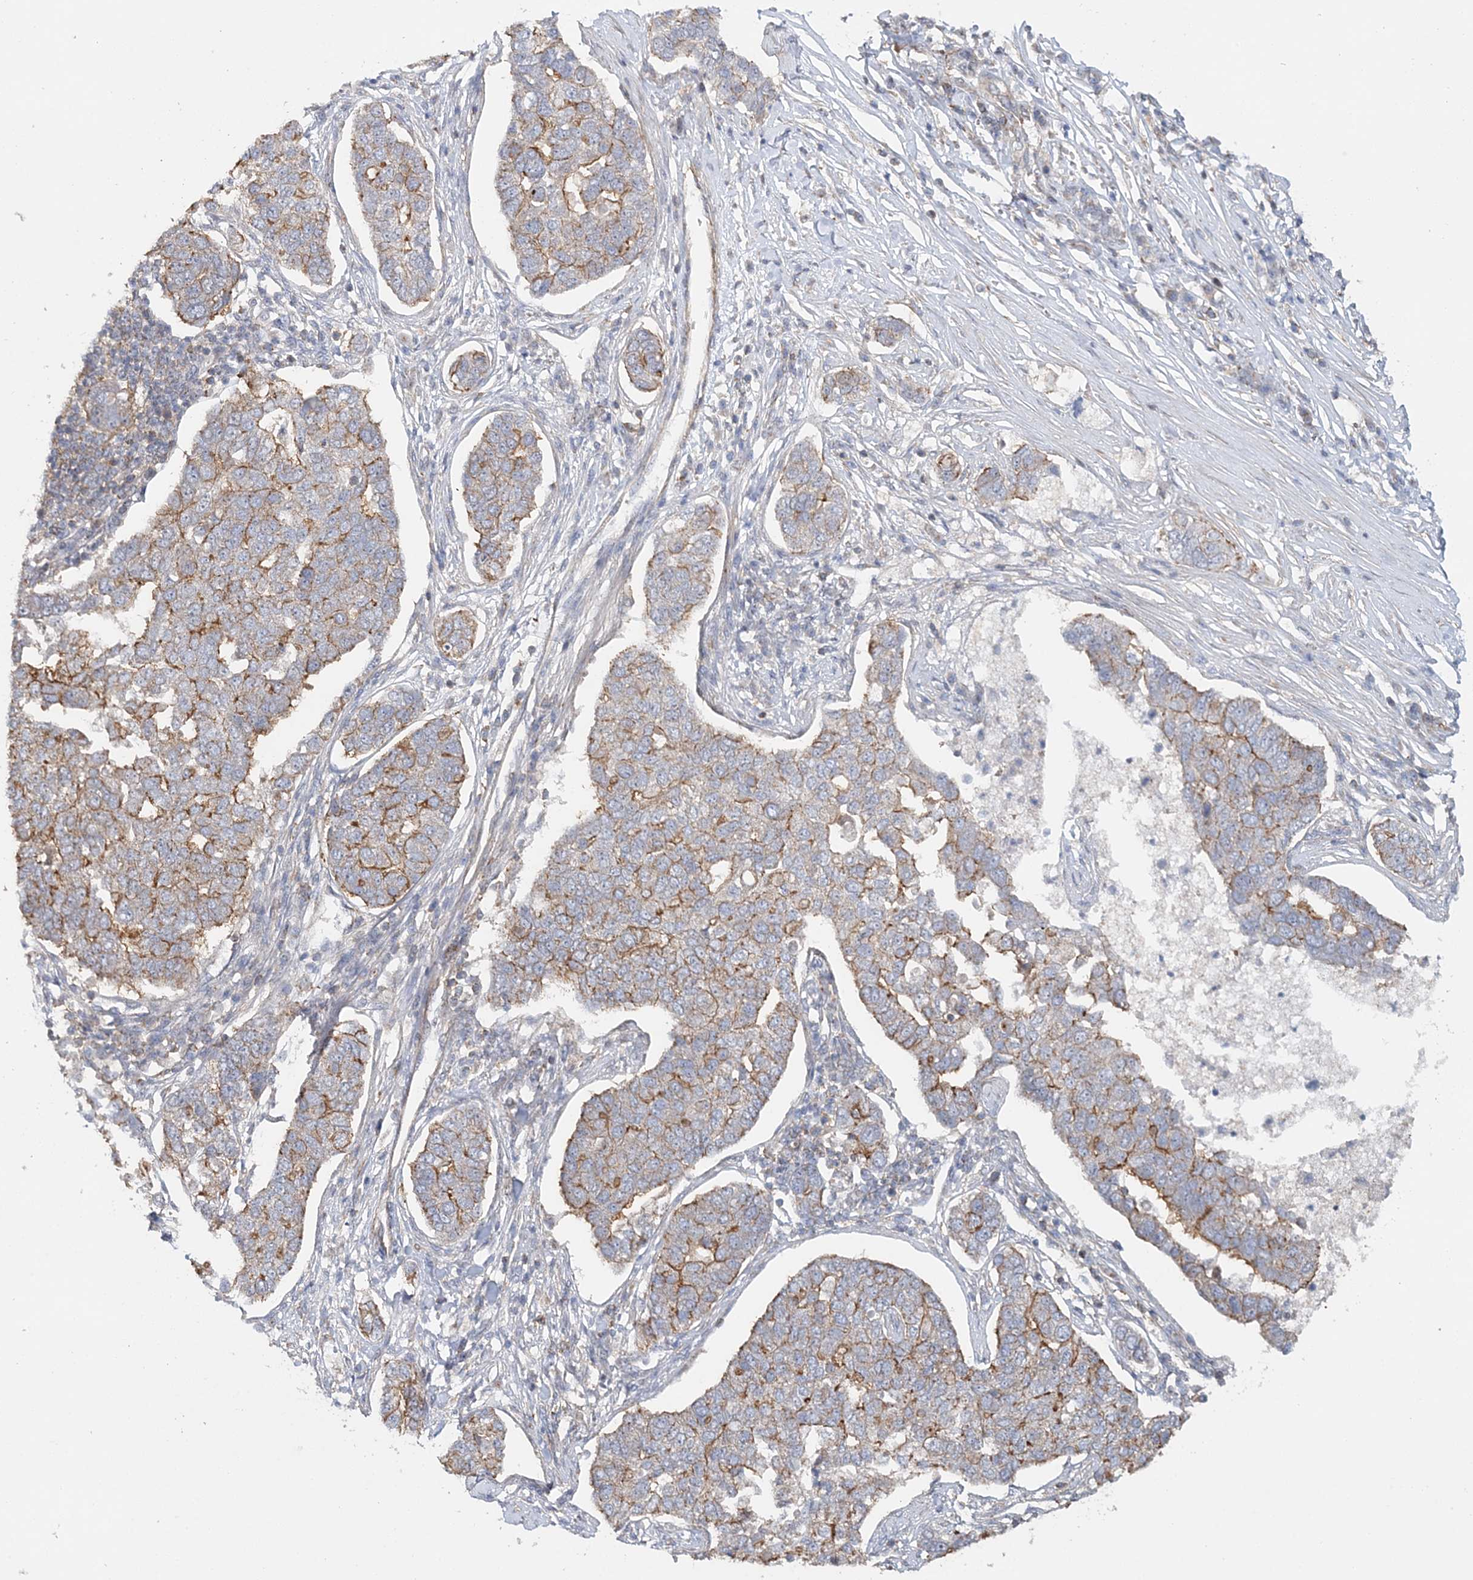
{"staining": {"intensity": "moderate", "quantity": "25%-75%", "location": "cytoplasmic/membranous"}, "tissue": "pancreatic cancer", "cell_type": "Tumor cells", "image_type": "cancer", "snomed": [{"axis": "morphology", "description": "Adenocarcinoma, NOS"}, {"axis": "topography", "description": "Pancreas"}], "caption": "This micrograph demonstrates immunohistochemistry (IHC) staining of human pancreatic cancer (adenocarcinoma), with medium moderate cytoplasmic/membranous expression in about 25%-75% of tumor cells.", "gene": "MAT2B", "patient": {"sex": "female", "age": 61}}